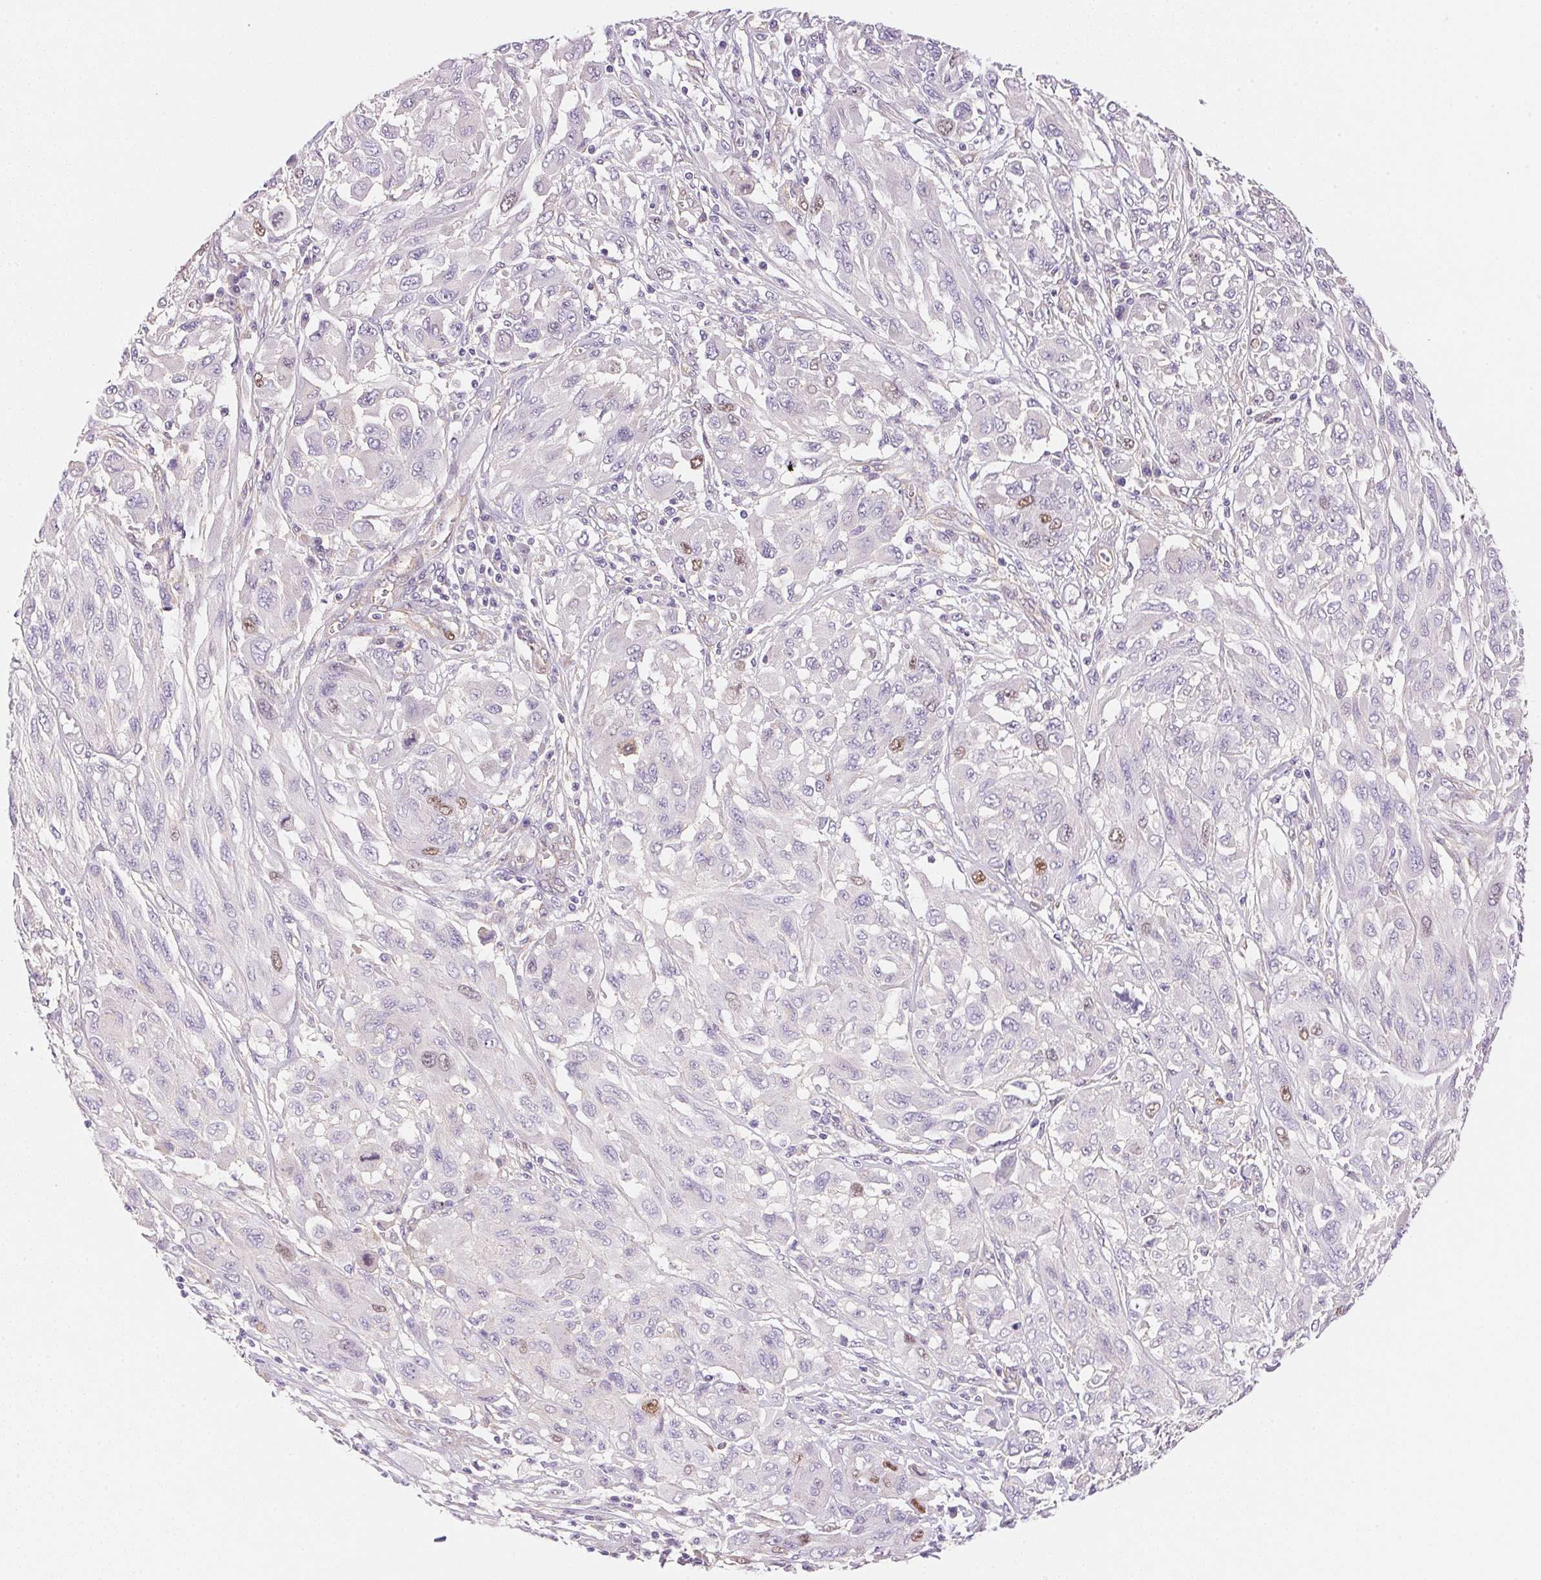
{"staining": {"intensity": "moderate", "quantity": "<25%", "location": "nuclear"}, "tissue": "melanoma", "cell_type": "Tumor cells", "image_type": "cancer", "snomed": [{"axis": "morphology", "description": "Malignant melanoma, NOS"}, {"axis": "topography", "description": "Skin"}], "caption": "Malignant melanoma tissue displays moderate nuclear staining in approximately <25% of tumor cells, visualized by immunohistochemistry. (IHC, brightfield microscopy, high magnification).", "gene": "SMTN", "patient": {"sex": "female", "age": 91}}